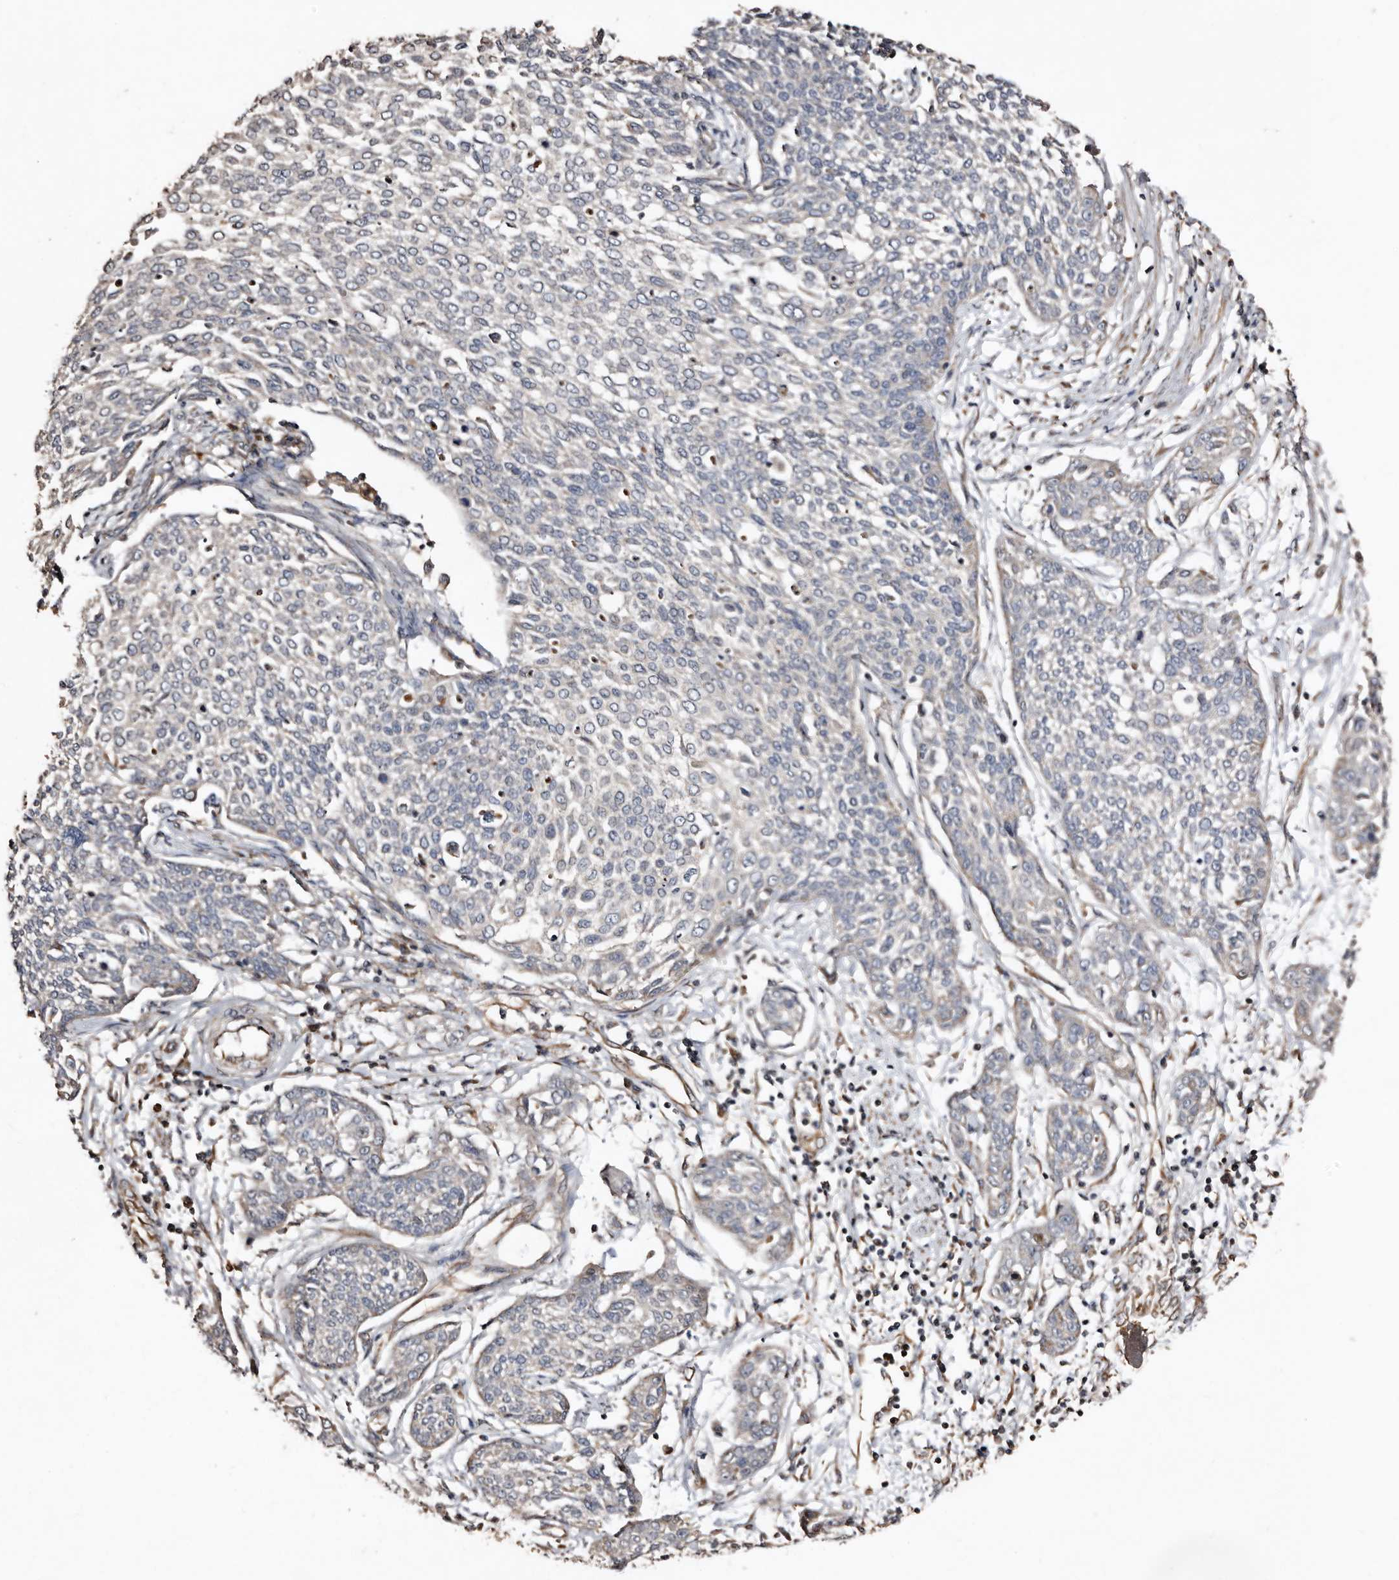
{"staining": {"intensity": "negative", "quantity": "none", "location": "none"}, "tissue": "cervical cancer", "cell_type": "Tumor cells", "image_type": "cancer", "snomed": [{"axis": "morphology", "description": "Squamous cell carcinoma, NOS"}, {"axis": "topography", "description": "Cervix"}], "caption": "Cervical cancer (squamous cell carcinoma) was stained to show a protein in brown. There is no significant staining in tumor cells. (DAB (3,3'-diaminobenzidine) IHC, high magnification).", "gene": "MACC1", "patient": {"sex": "female", "age": 34}}